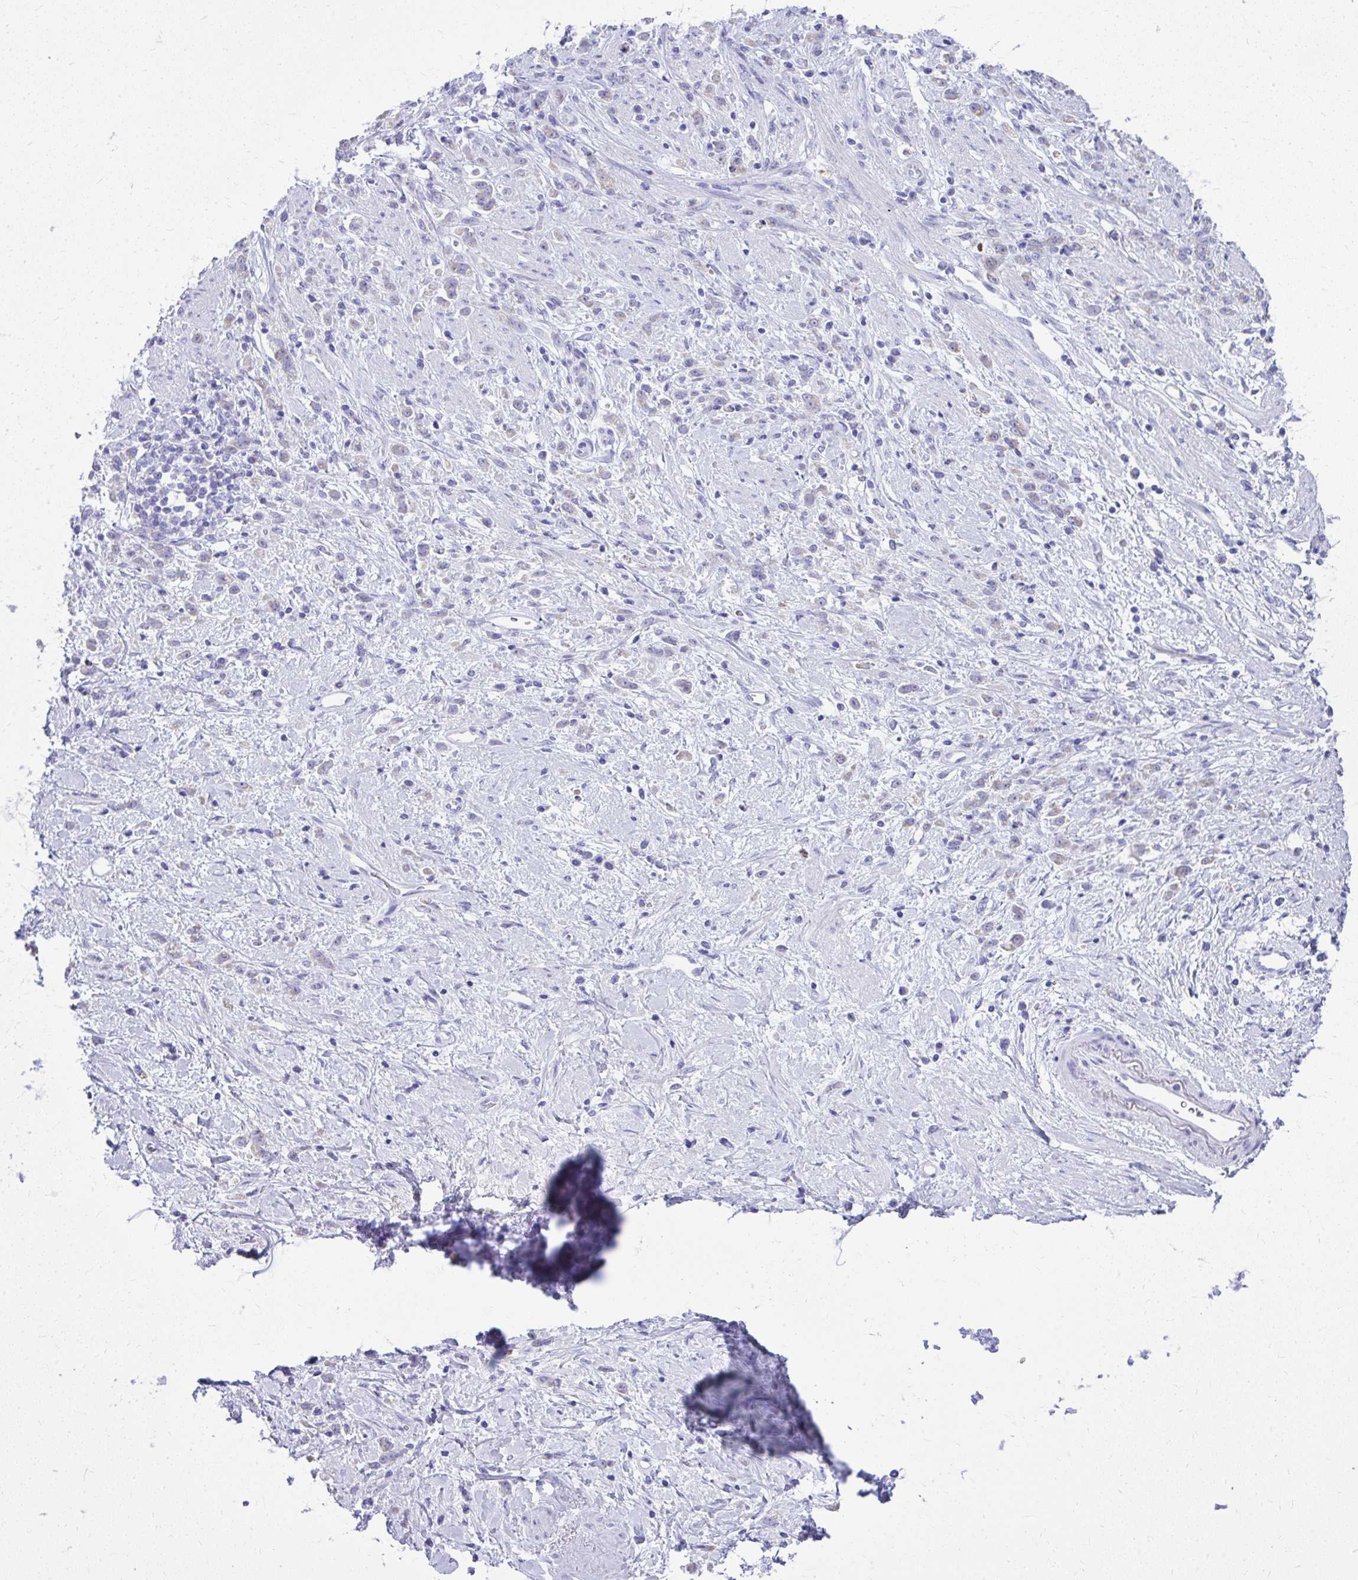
{"staining": {"intensity": "negative", "quantity": "none", "location": "none"}, "tissue": "stomach cancer", "cell_type": "Tumor cells", "image_type": "cancer", "snomed": [{"axis": "morphology", "description": "Adenocarcinoma, NOS"}, {"axis": "topography", "description": "Stomach"}], "caption": "Tumor cells are negative for protein expression in human stomach cancer. Nuclei are stained in blue.", "gene": "RALYL", "patient": {"sex": "female", "age": 60}}